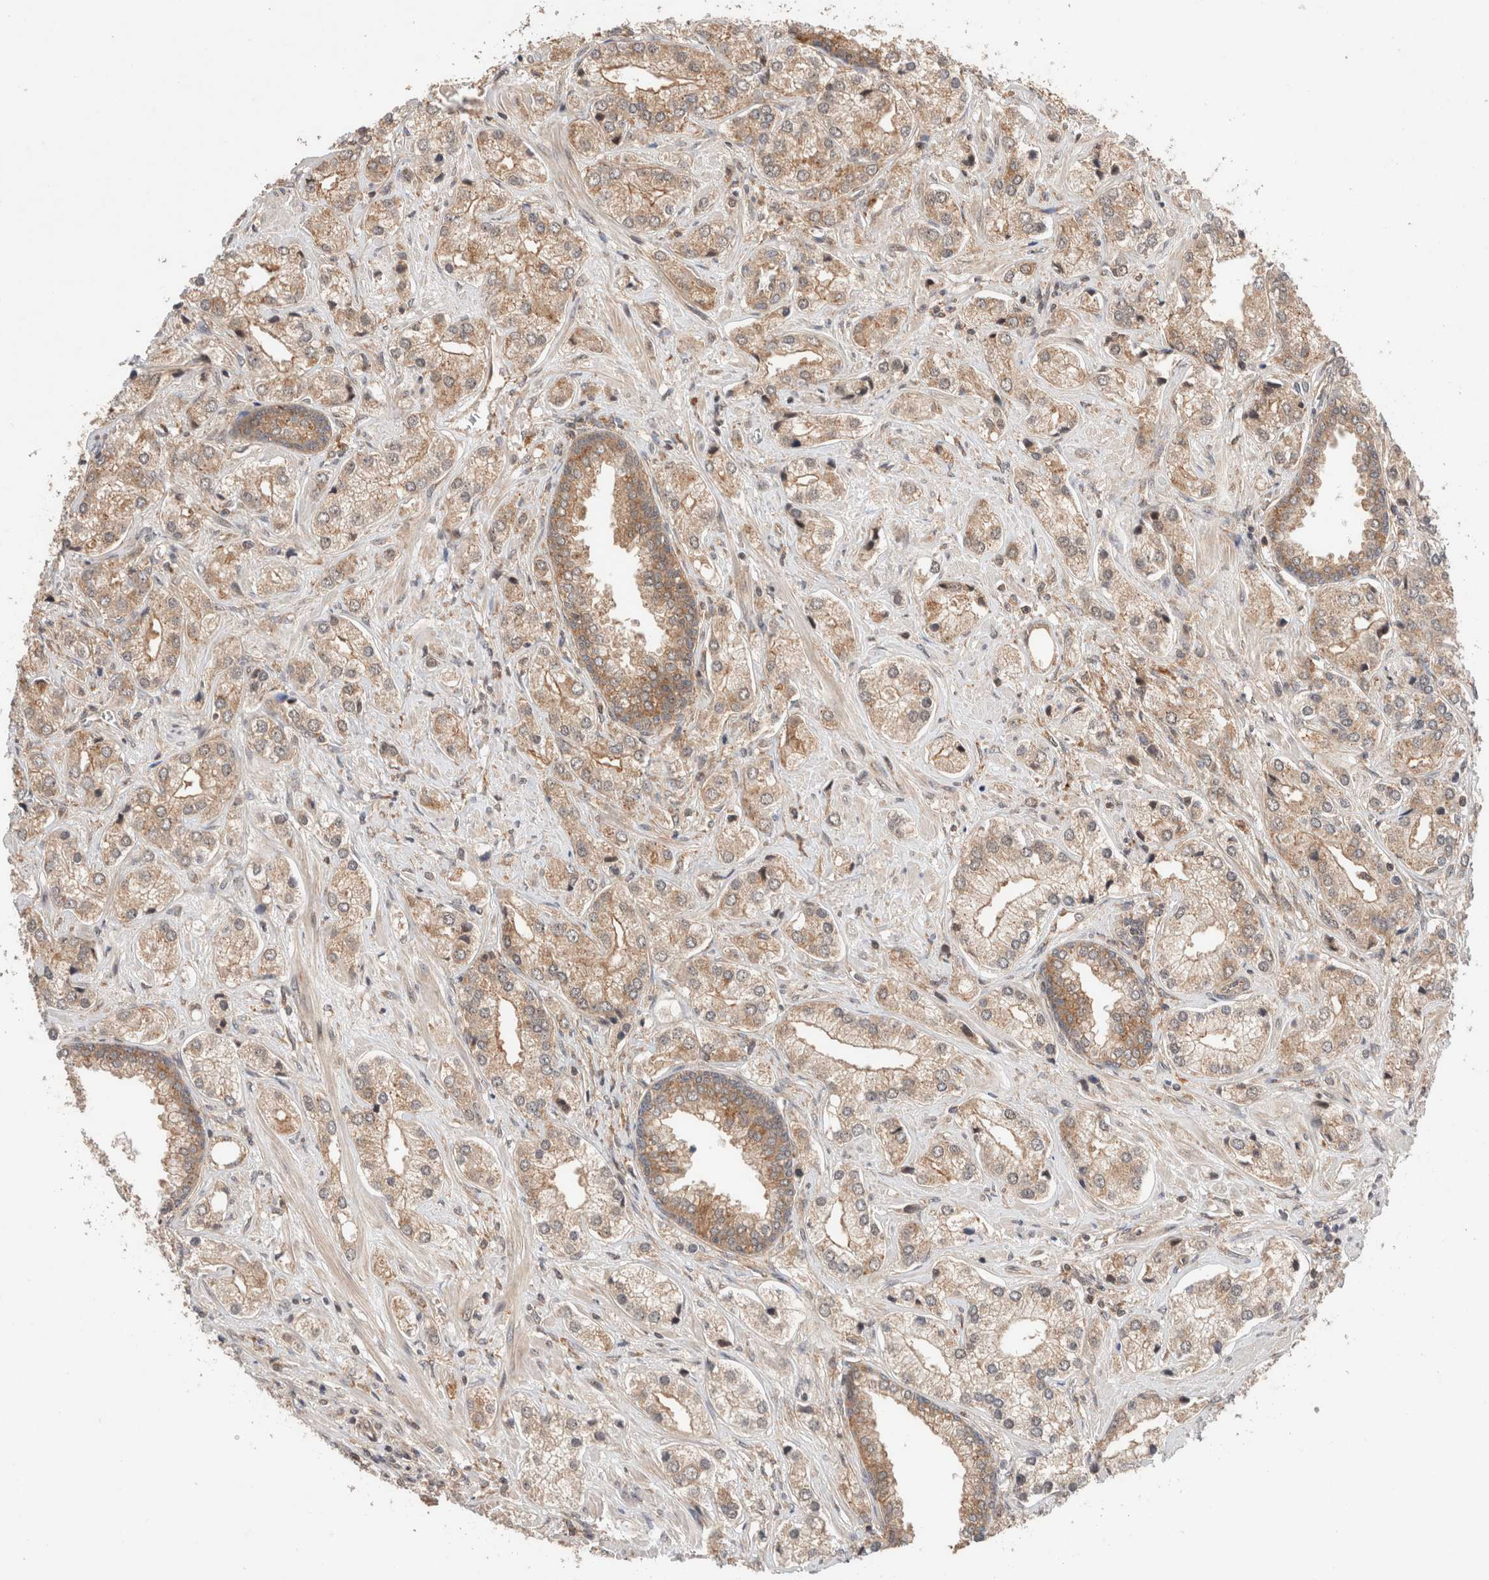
{"staining": {"intensity": "moderate", "quantity": ">75%", "location": "cytoplasmic/membranous"}, "tissue": "prostate cancer", "cell_type": "Tumor cells", "image_type": "cancer", "snomed": [{"axis": "morphology", "description": "Adenocarcinoma, High grade"}, {"axis": "topography", "description": "Prostate"}], "caption": "Immunohistochemistry of human prostate adenocarcinoma (high-grade) reveals medium levels of moderate cytoplasmic/membranous positivity in approximately >75% of tumor cells.", "gene": "SIKE1", "patient": {"sex": "male", "age": 66}}